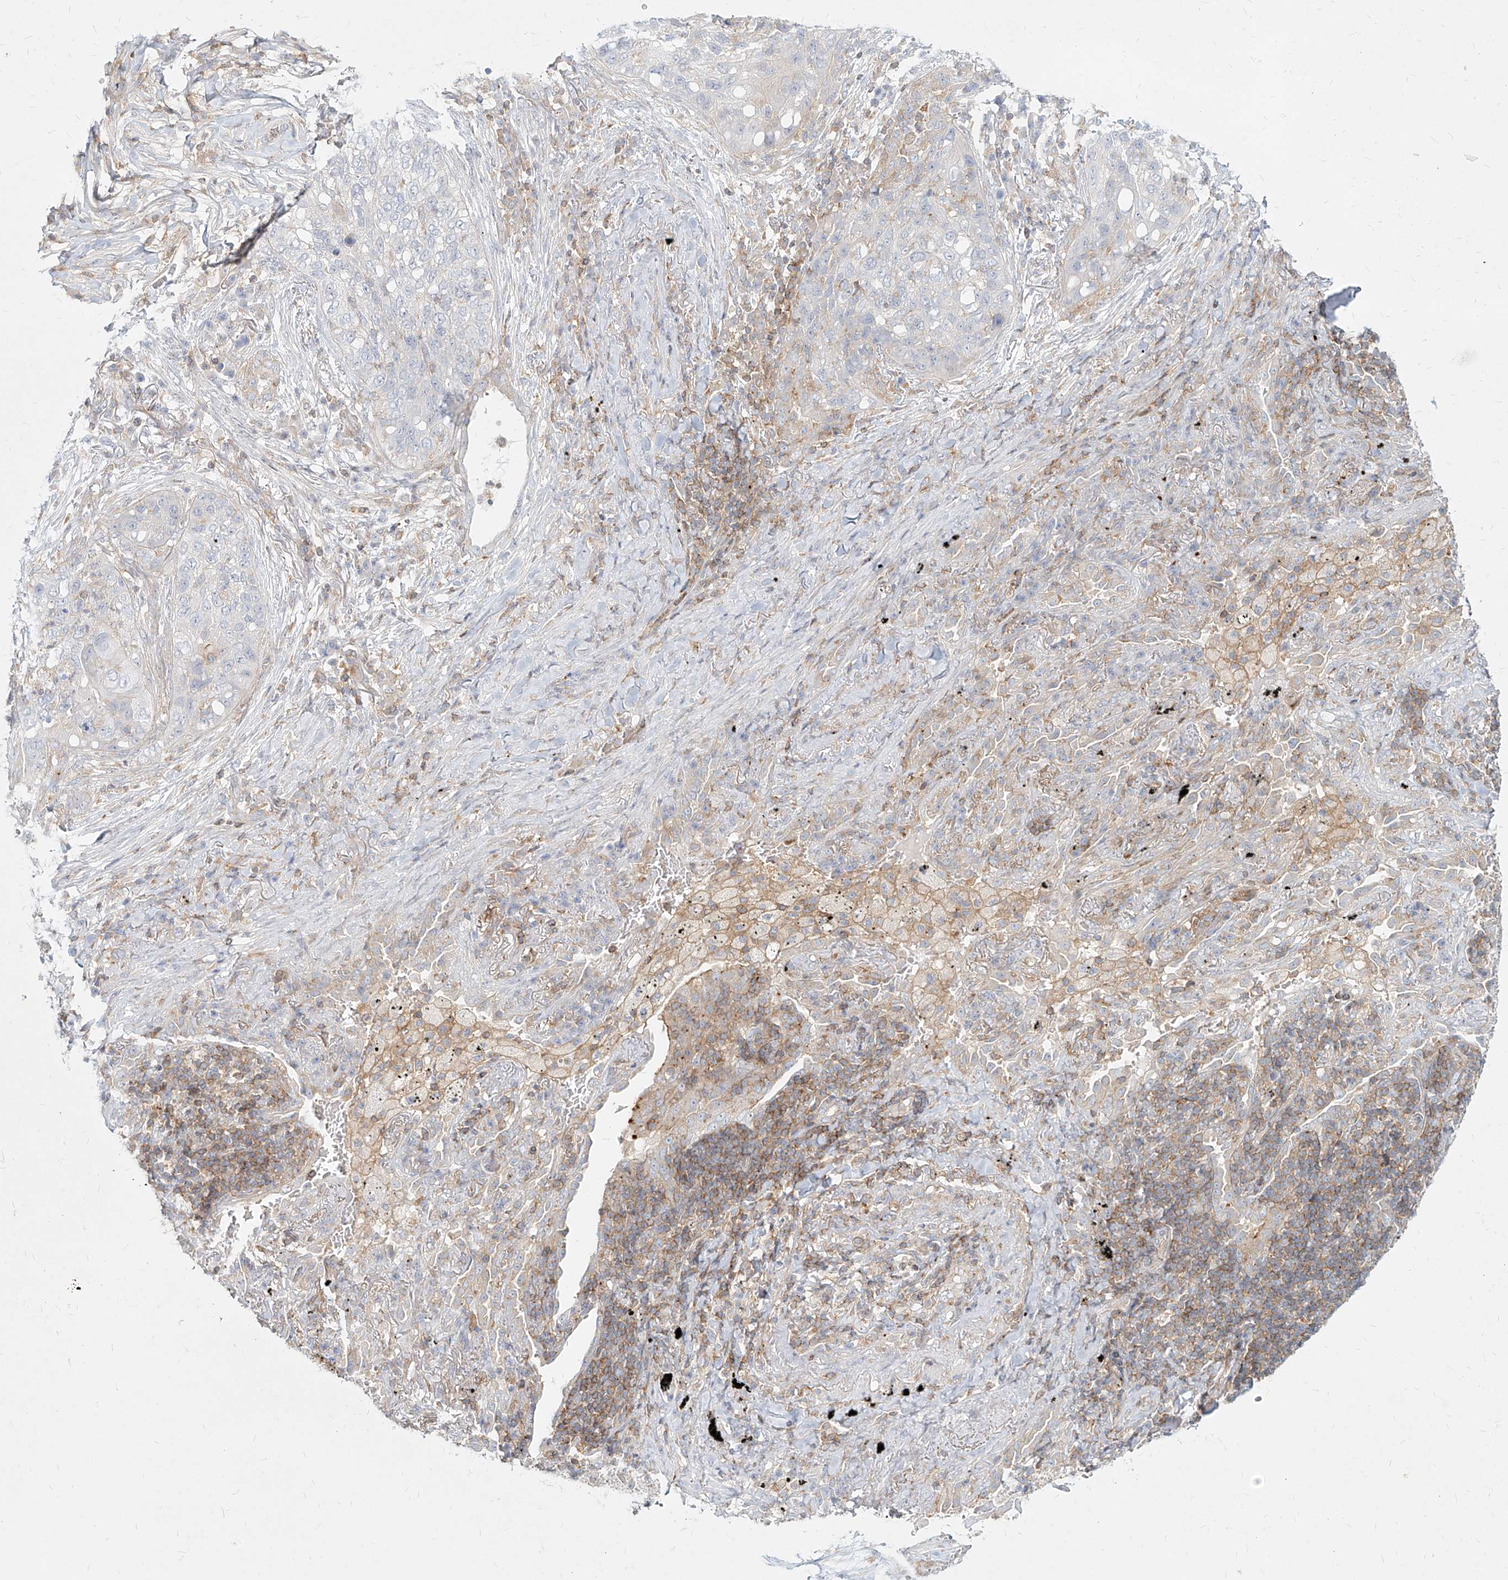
{"staining": {"intensity": "negative", "quantity": "none", "location": "none"}, "tissue": "lung cancer", "cell_type": "Tumor cells", "image_type": "cancer", "snomed": [{"axis": "morphology", "description": "Squamous cell carcinoma, NOS"}, {"axis": "topography", "description": "Lung"}], "caption": "Immunohistochemical staining of human lung cancer displays no significant staining in tumor cells.", "gene": "SLC2A12", "patient": {"sex": "female", "age": 63}}